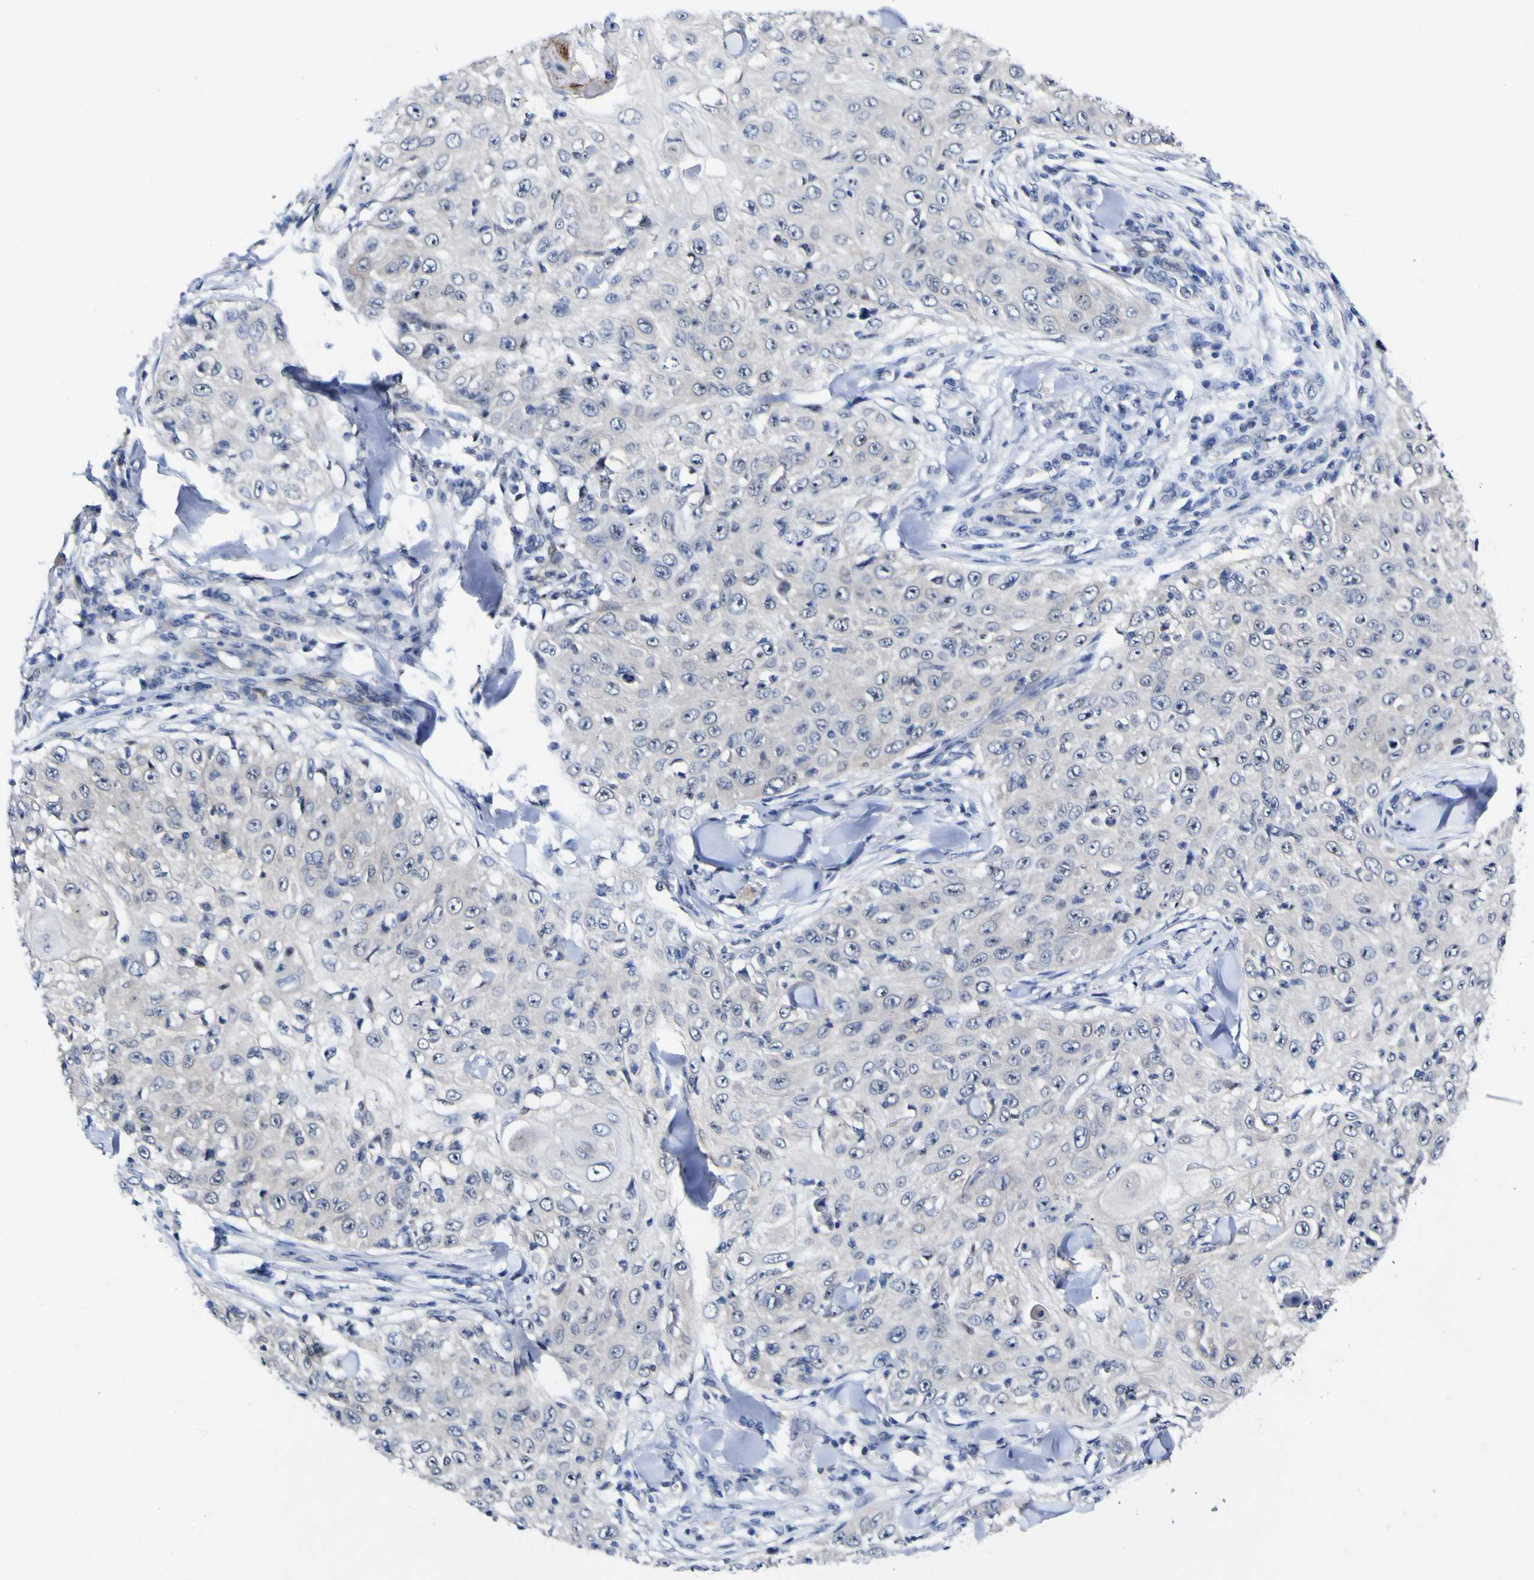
{"staining": {"intensity": "negative", "quantity": "none", "location": "none"}, "tissue": "skin cancer", "cell_type": "Tumor cells", "image_type": "cancer", "snomed": [{"axis": "morphology", "description": "Squamous cell carcinoma, NOS"}, {"axis": "topography", "description": "Skin"}], "caption": "Image shows no protein staining in tumor cells of skin cancer tissue.", "gene": "CASP6", "patient": {"sex": "male", "age": 86}}